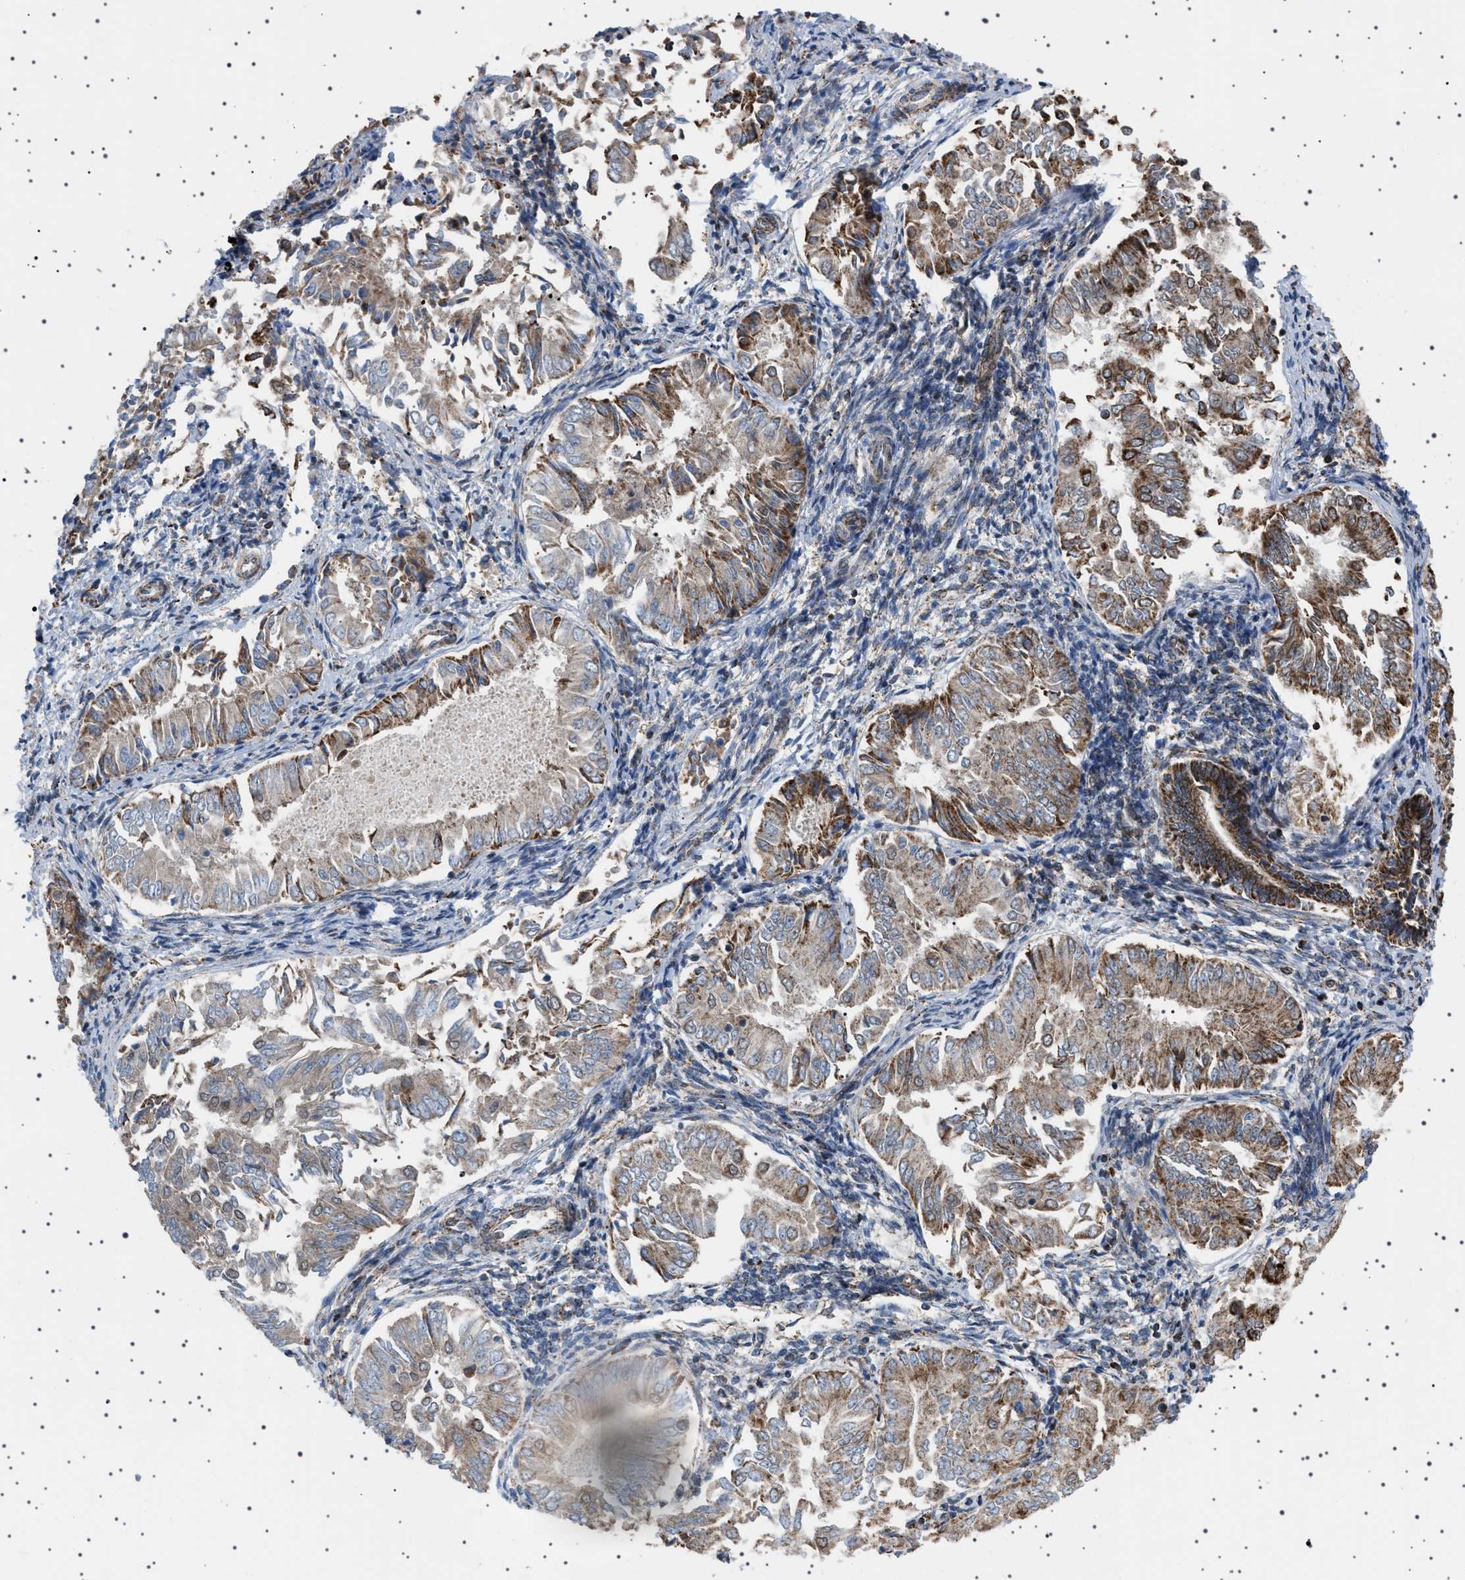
{"staining": {"intensity": "moderate", "quantity": "25%-75%", "location": "cytoplasmic/membranous"}, "tissue": "endometrial cancer", "cell_type": "Tumor cells", "image_type": "cancer", "snomed": [{"axis": "morphology", "description": "Adenocarcinoma, NOS"}, {"axis": "topography", "description": "Endometrium"}], "caption": "Immunohistochemistry (IHC) image of human endometrial adenocarcinoma stained for a protein (brown), which shows medium levels of moderate cytoplasmic/membranous expression in about 25%-75% of tumor cells.", "gene": "MELK", "patient": {"sex": "female", "age": 53}}